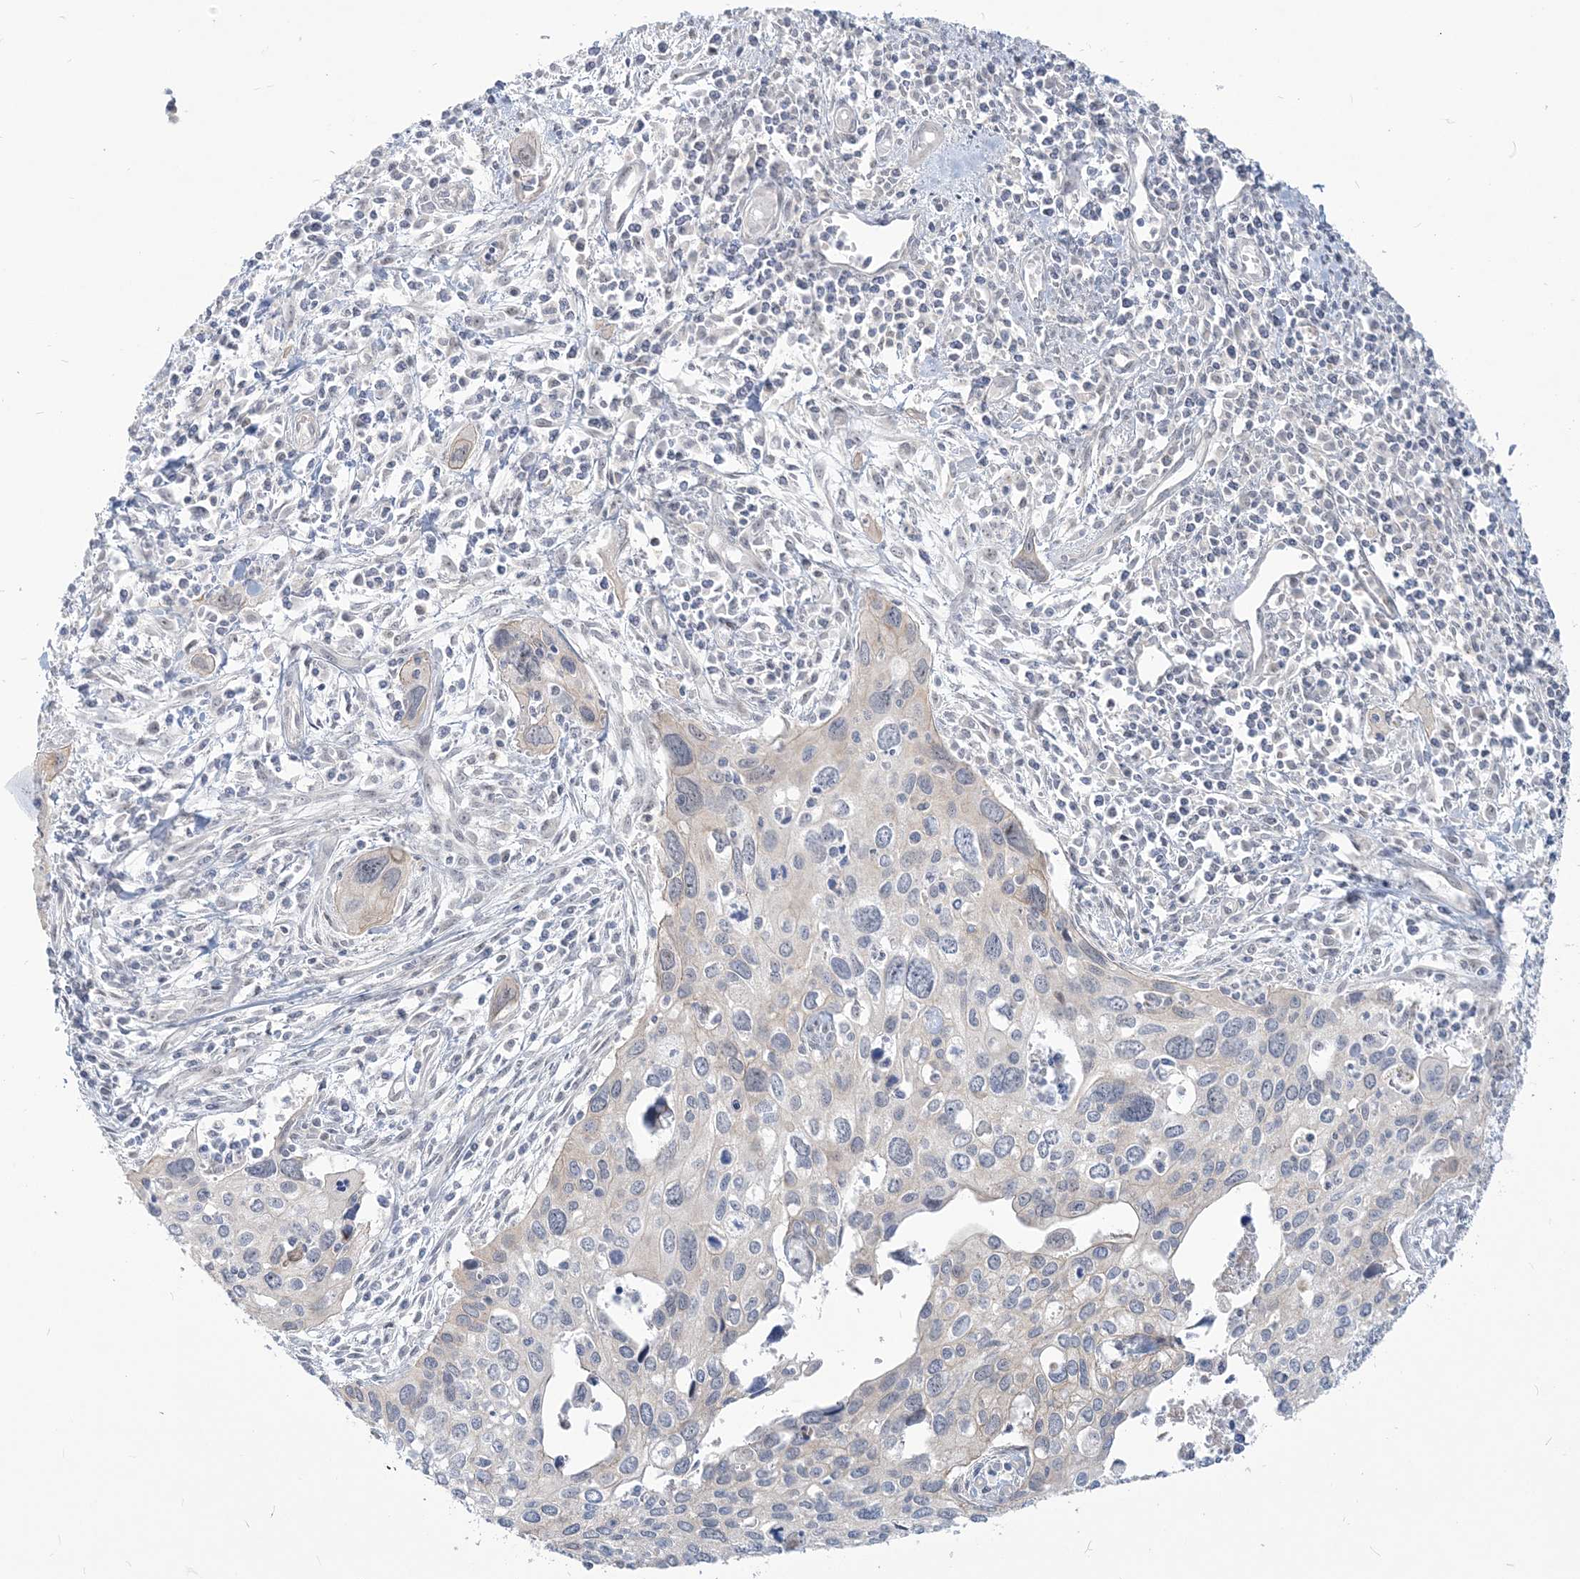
{"staining": {"intensity": "negative", "quantity": "none", "location": "none"}, "tissue": "cervical cancer", "cell_type": "Tumor cells", "image_type": "cancer", "snomed": [{"axis": "morphology", "description": "Squamous cell carcinoma, NOS"}, {"axis": "topography", "description": "Cervix"}], "caption": "Tumor cells show no significant protein staining in cervical squamous cell carcinoma. The staining was performed using DAB (3,3'-diaminobenzidine) to visualize the protein expression in brown, while the nuclei were stained in blue with hematoxylin (Magnification: 20x).", "gene": "SDAD1", "patient": {"sex": "female", "age": 55}}